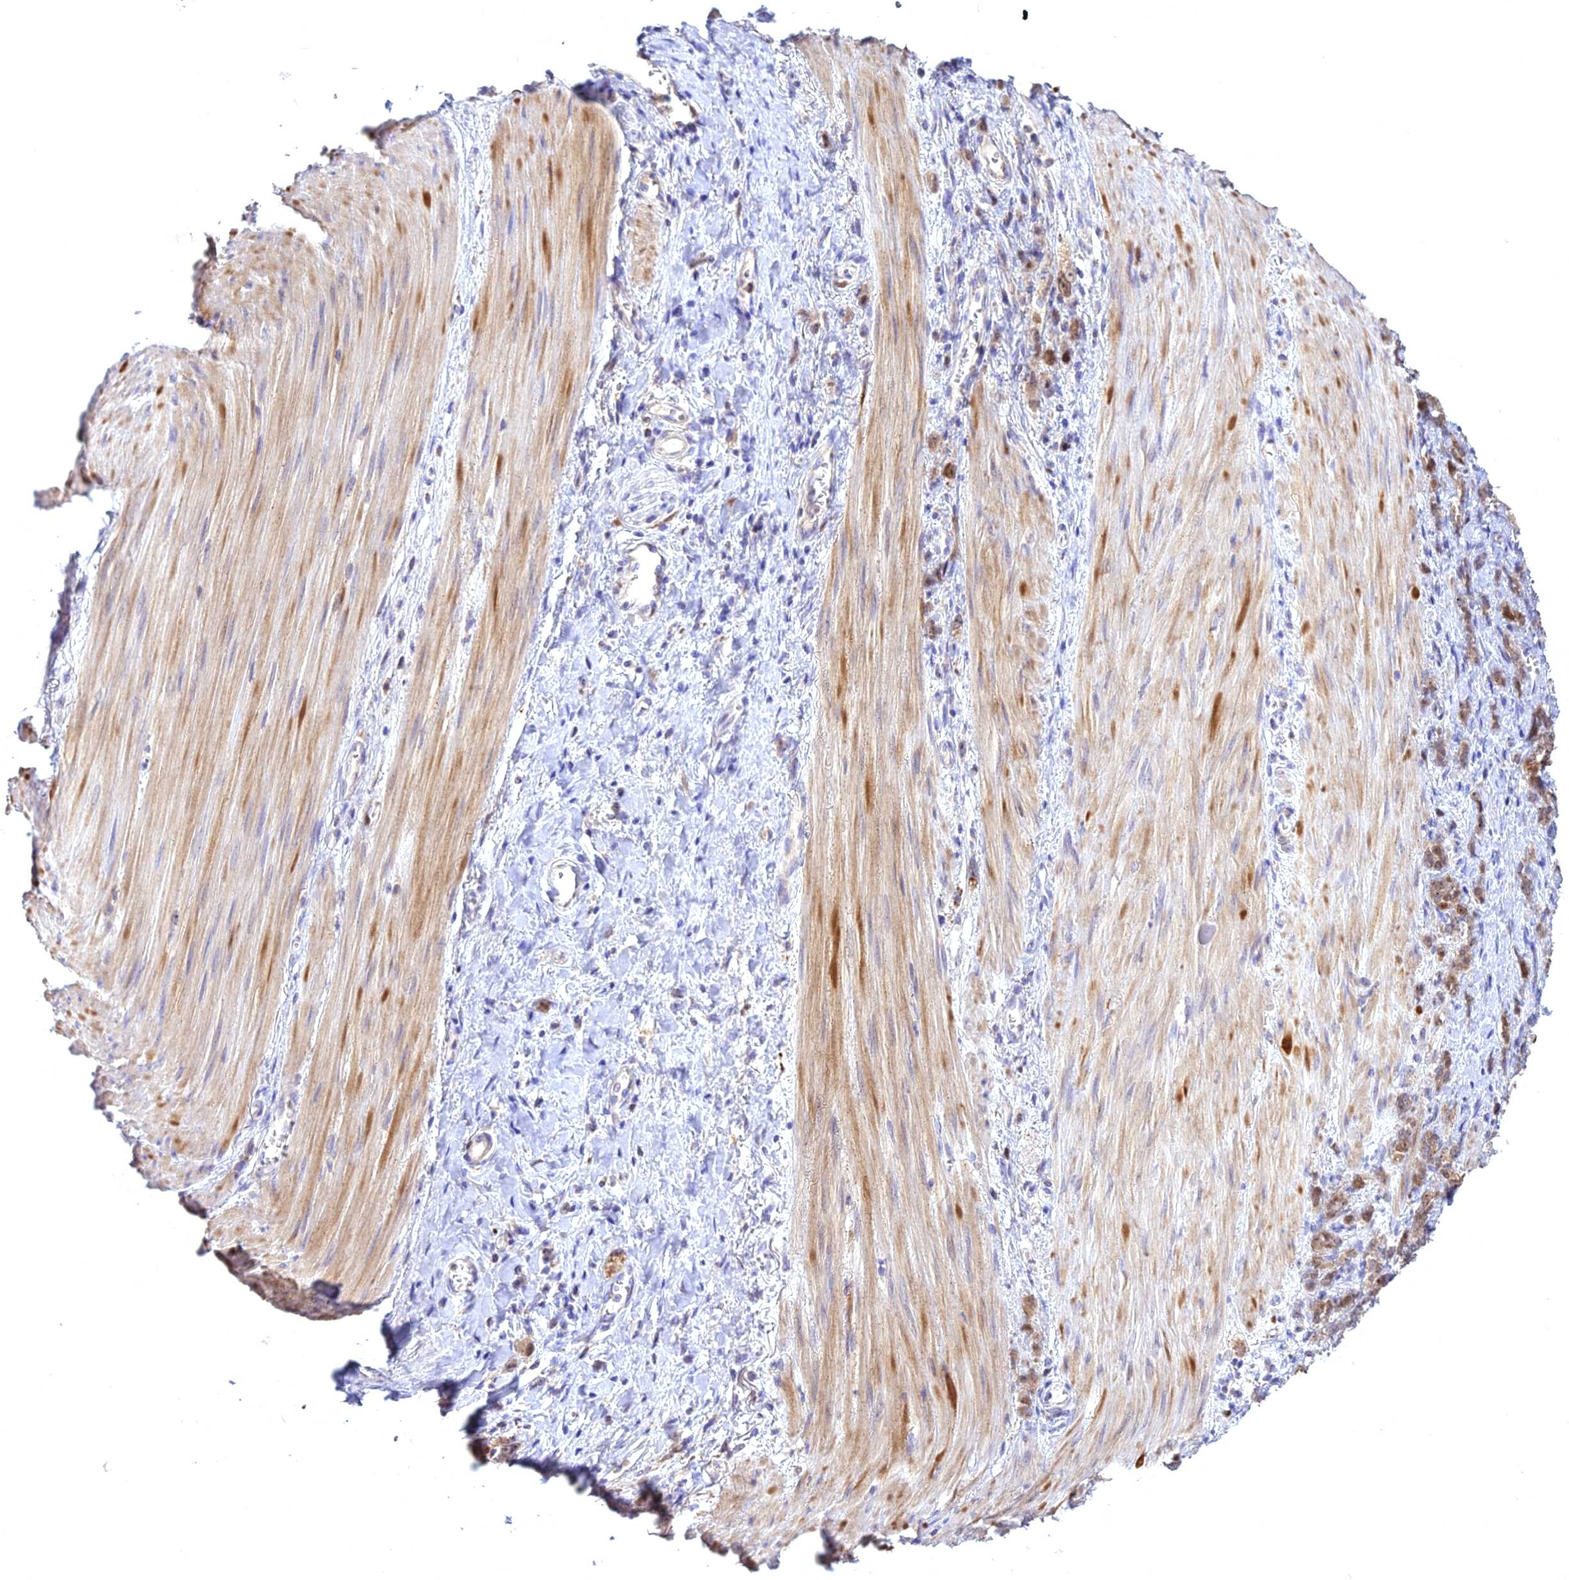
{"staining": {"intensity": "moderate", "quantity": ">75%", "location": "cytoplasmic/membranous,nuclear"}, "tissue": "stomach cancer", "cell_type": "Tumor cells", "image_type": "cancer", "snomed": [{"axis": "morphology", "description": "Adenocarcinoma, NOS"}, {"axis": "topography", "description": "Stomach"}], "caption": "Protein expression analysis of human adenocarcinoma (stomach) reveals moderate cytoplasmic/membranous and nuclear expression in approximately >75% of tumor cells.", "gene": "CENPV", "patient": {"sex": "female", "age": 76}}